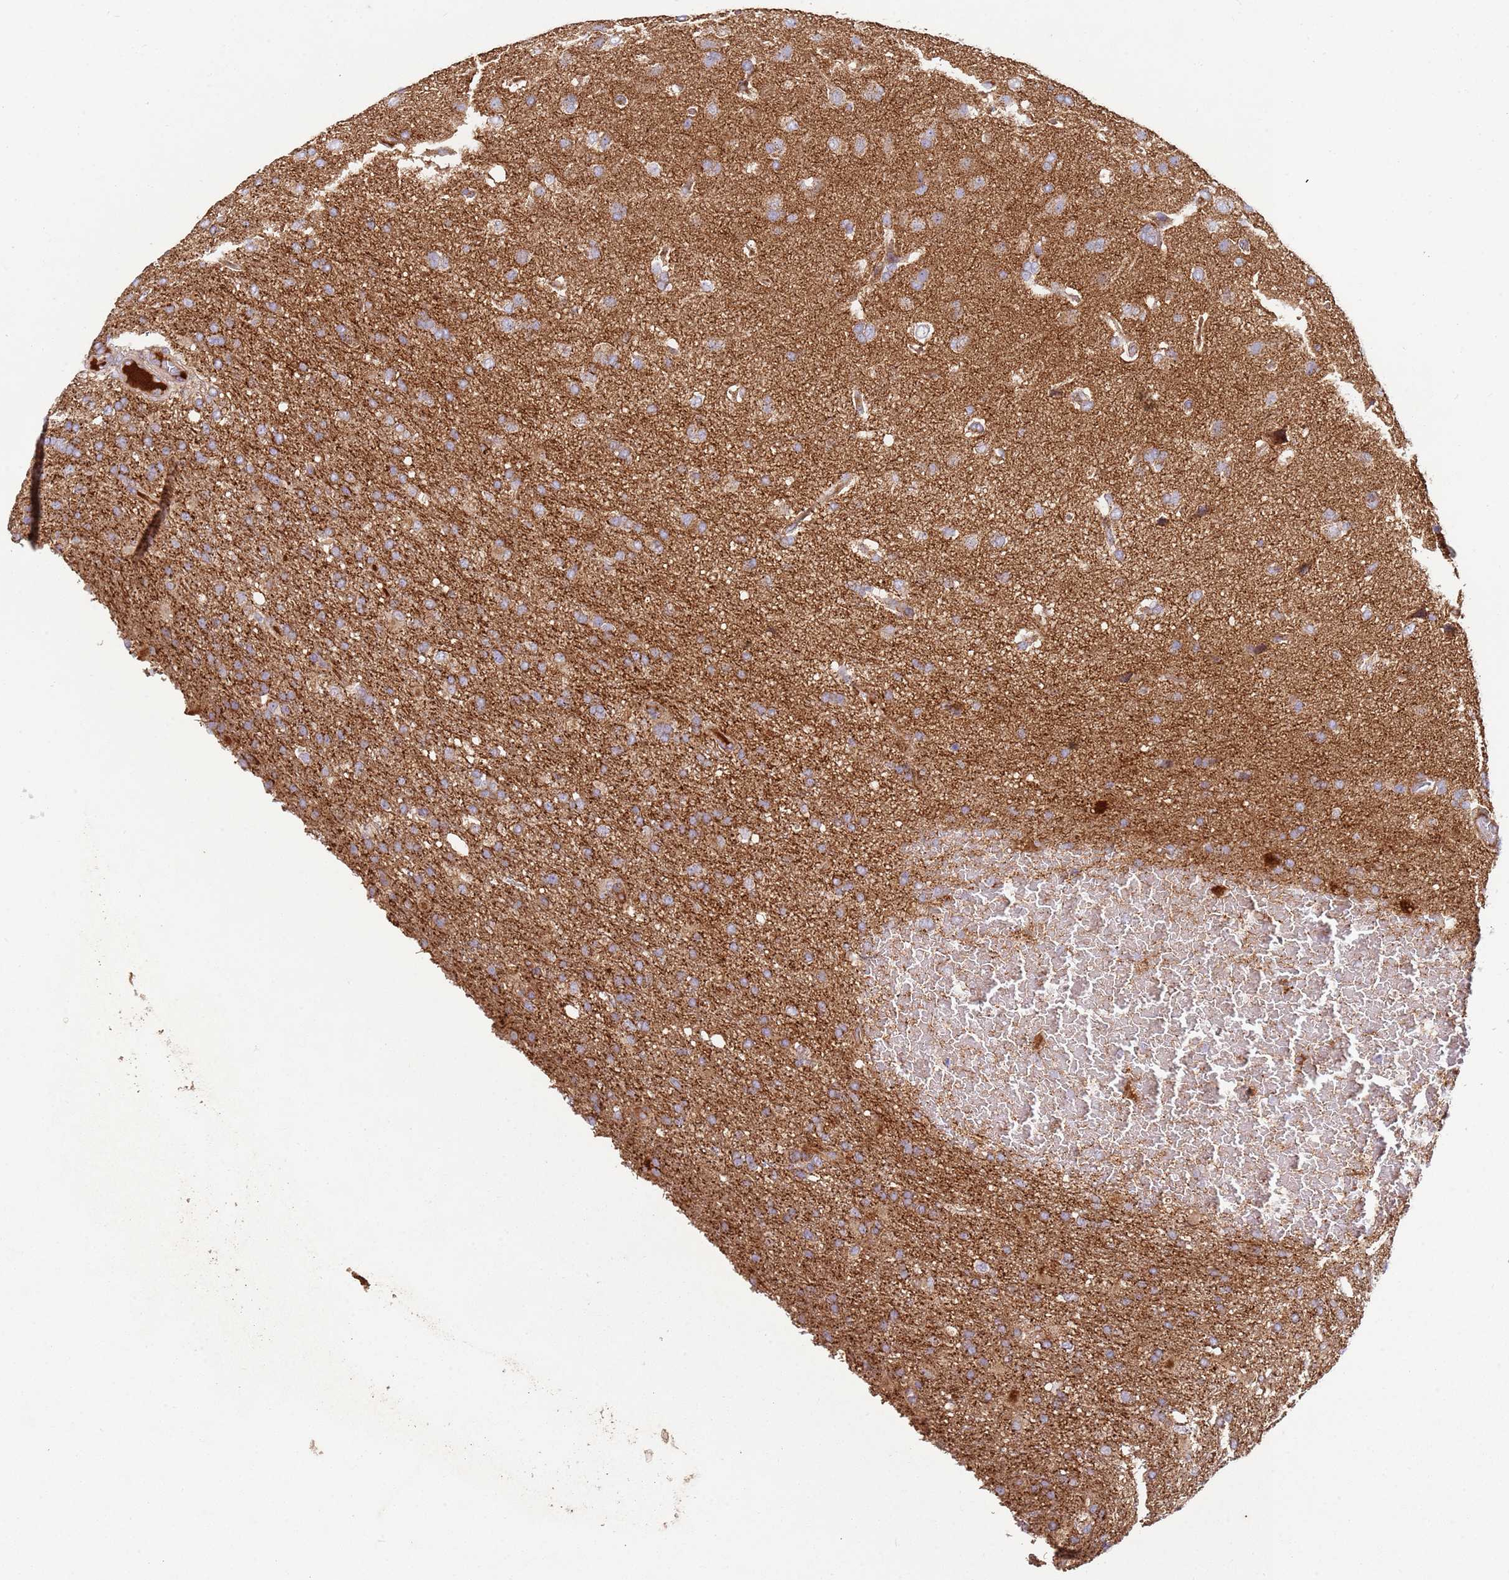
{"staining": {"intensity": "moderate", "quantity": "<25%", "location": "cytoplasmic/membranous"}, "tissue": "glioma", "cell_type": "Tumor cells", "image_type": "cancer", "snomed": [{"axis": "morphology", "description": "Glioma, malignant, High grade"}, {"axis": "topography", "description": "Brain"}], "caption": "IHC photomicrograph of human high-grade glioma (malignant) stained for a protein (brown), which demonstrates low levels of moderate cytoplasmic/membranous expression in about <25% of tumor cells.", "gene": "FBXO33", "patient": {"sex": "female", "age": 74}}